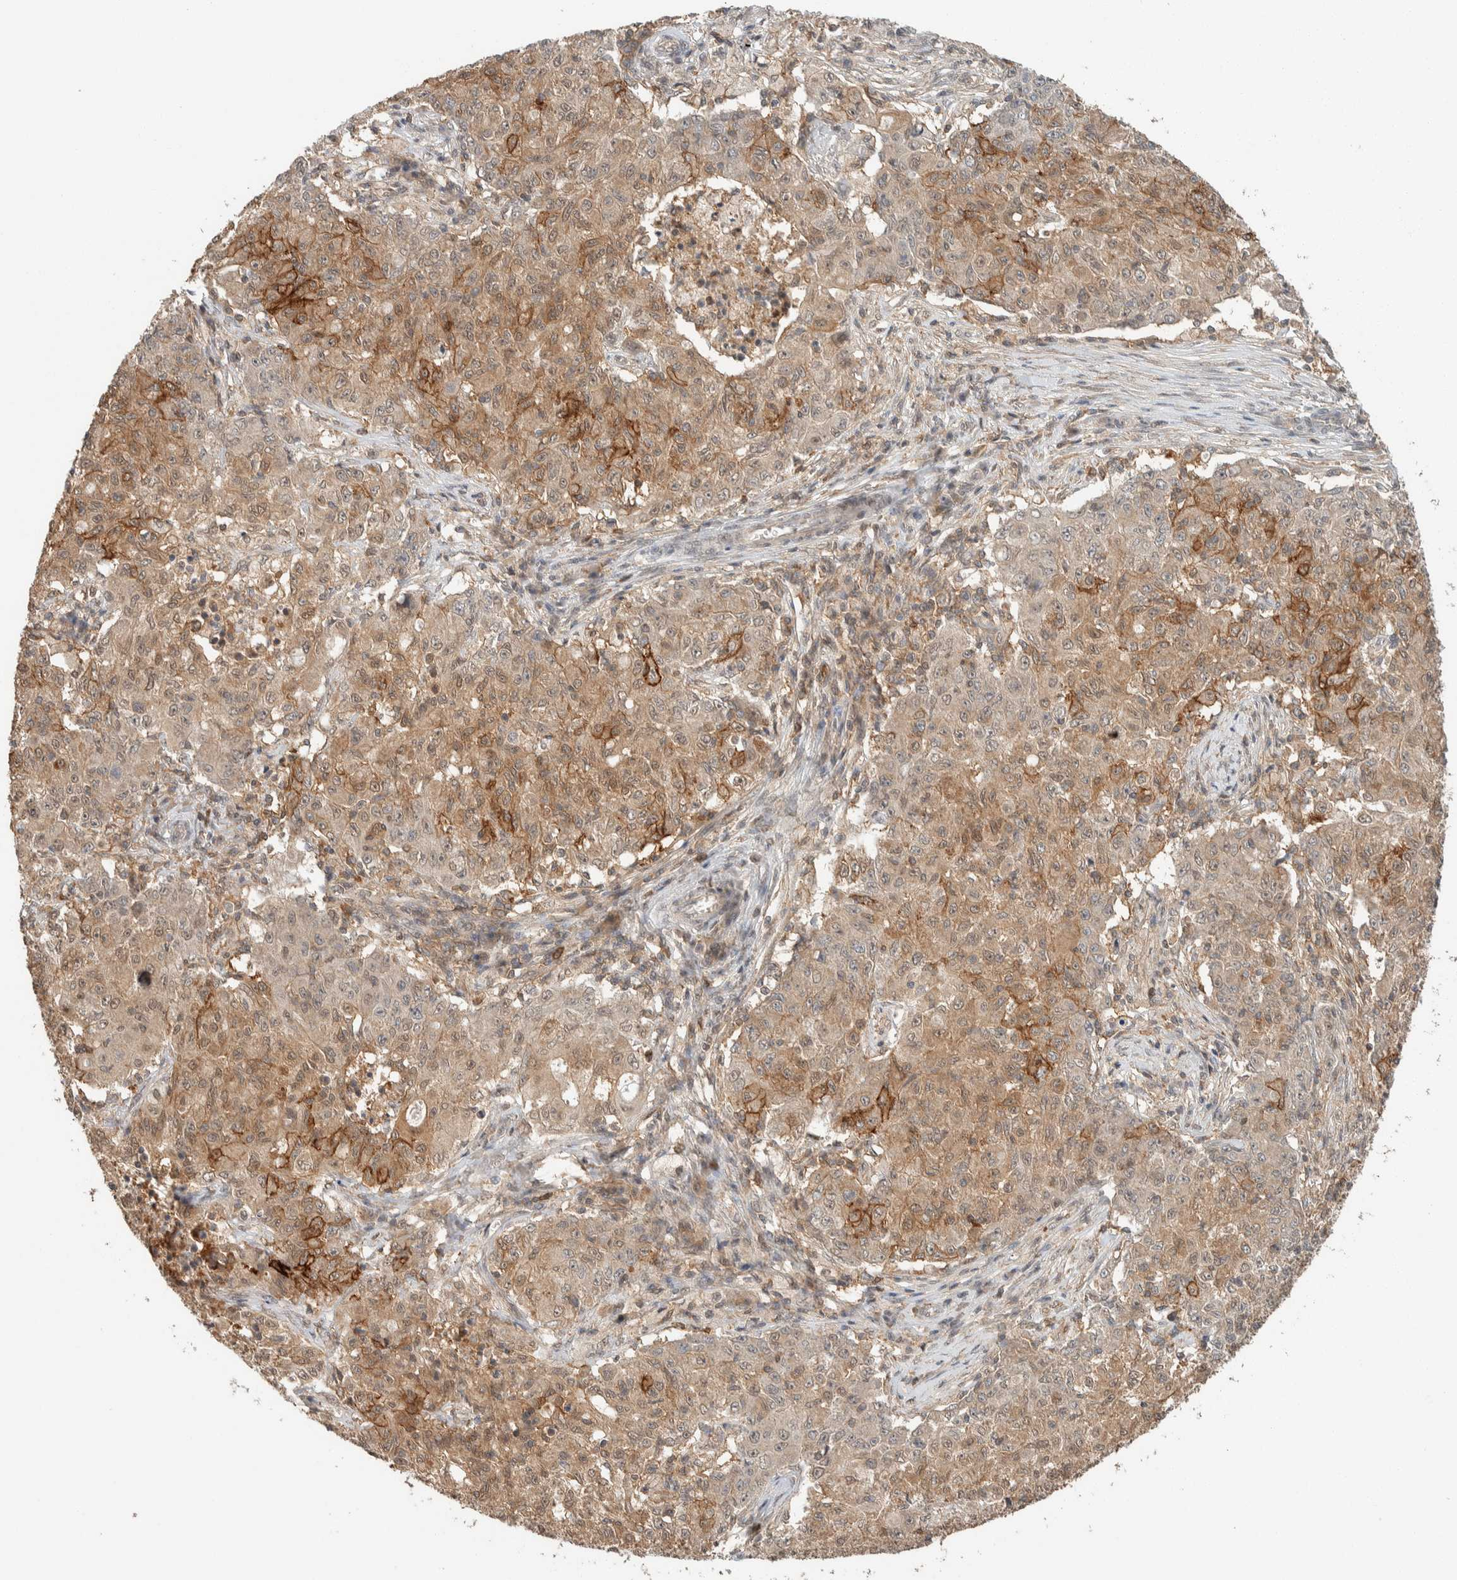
{"staining": {"intensity": "moderate", "quantity": ">75%", "location": "cytoplasmic/membranous,nuclear"}, "tissue": "ovarian cancer", "cell_type": "Tumor cells", "image_type": "cancer", "snomed": [{"axis": "morphology", "description": "Carcinoma, endometroid"}, {"axis": "topography", "description": "Ovary"}], "caption": "This is an image of immunohistochemistry (IHC) staining of ovarian cancer (endometroid carcinoma), which shows moderate staining in the cytoplasmic/membranous and nuclear of tumor cells.", "gene": "ZNF567", "patient": {"sex": "female", "age": 42}}